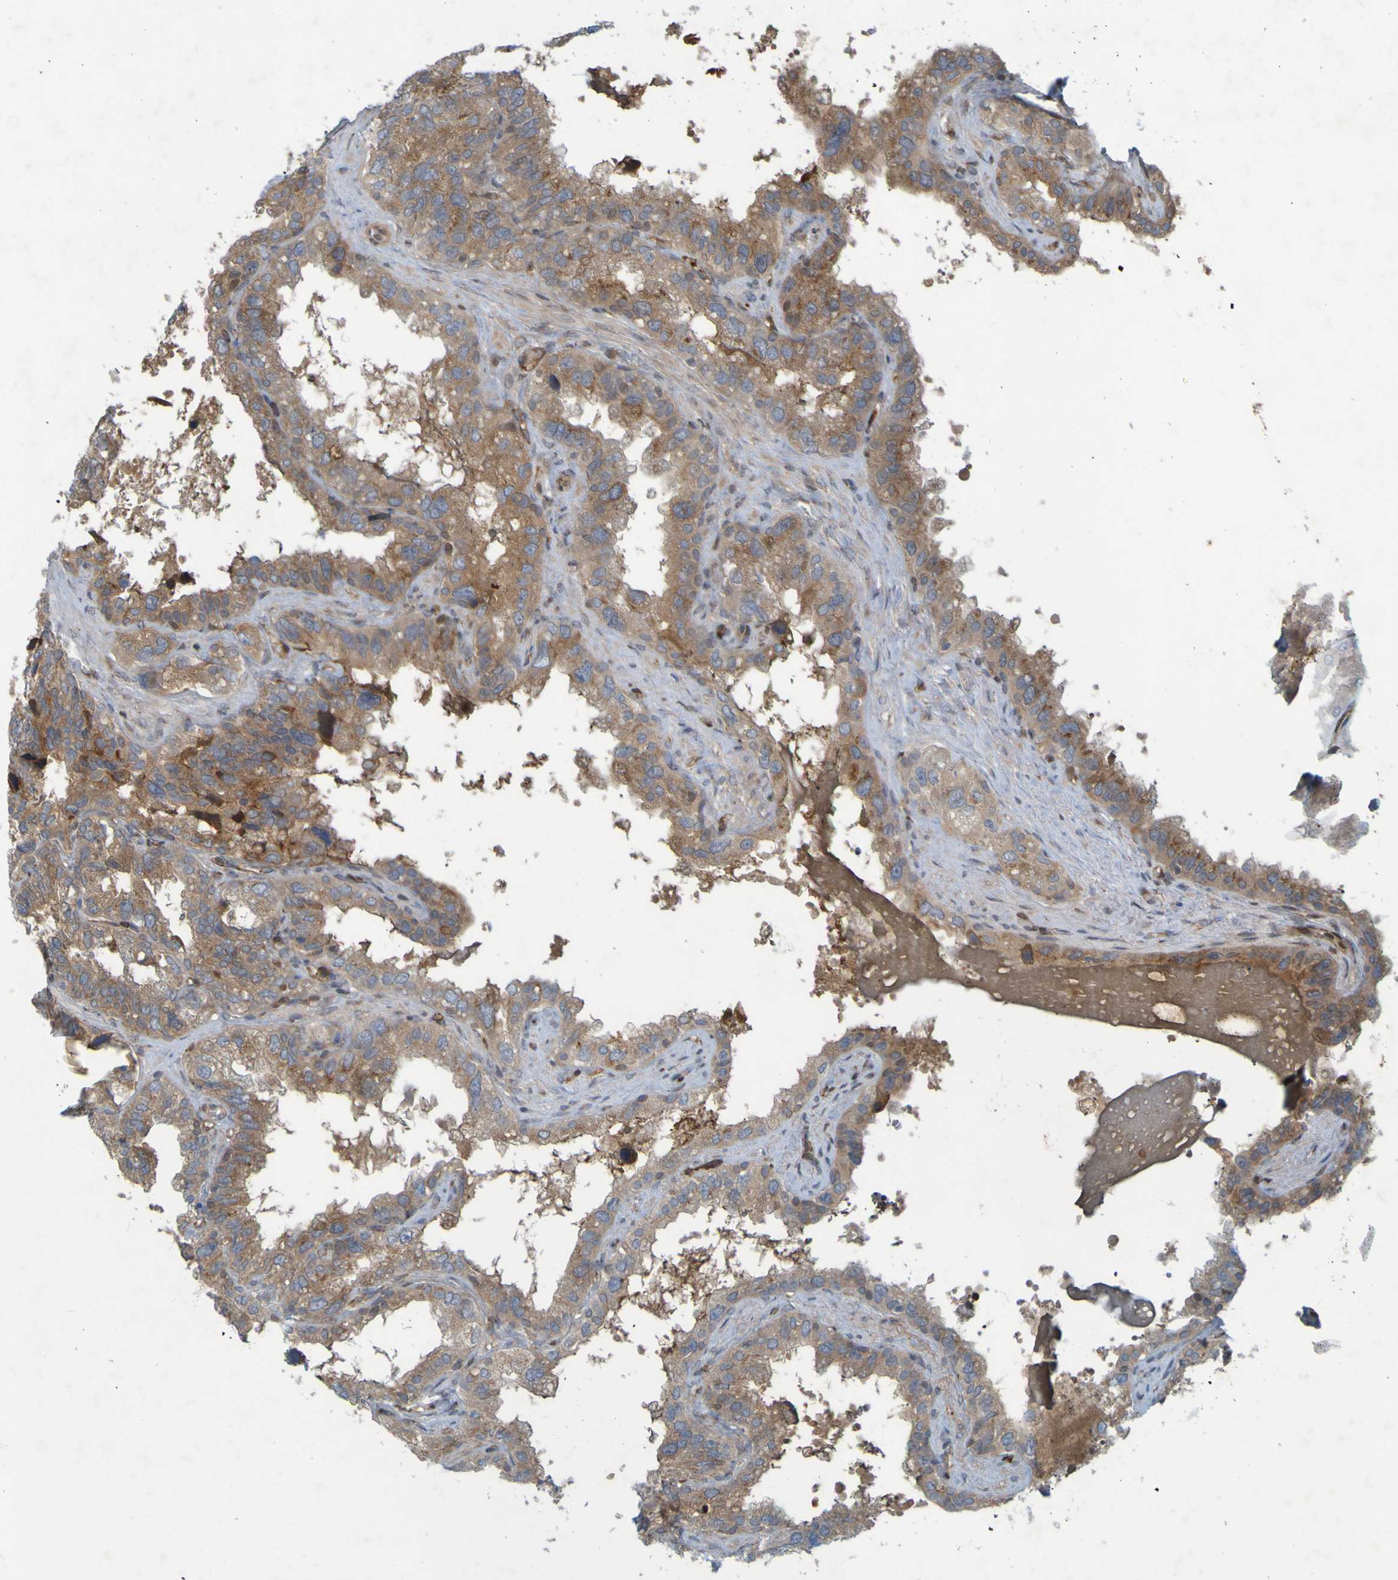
{"staining": {"intensity": "moderate", "quantity": ">75%", "location": "cytoplasmic/membranous"}, "tissue": "seminal vesicle", "cell_type": "Glandular cells", "image_type": "normal", "snomed": [{"axis": "morphology", "description": "Normal tissue, NOS"}, {"axis": "topography", "description": "Seminal veicle"}], "caption": "Seminal vesicle stained with a brown dye demonstrates moderate cytoplasmic/membranous positive positivity in about >75% of glandular cells.", "gene": "GUCY1A1", "patient": {"sex": "male", "age": 68}}